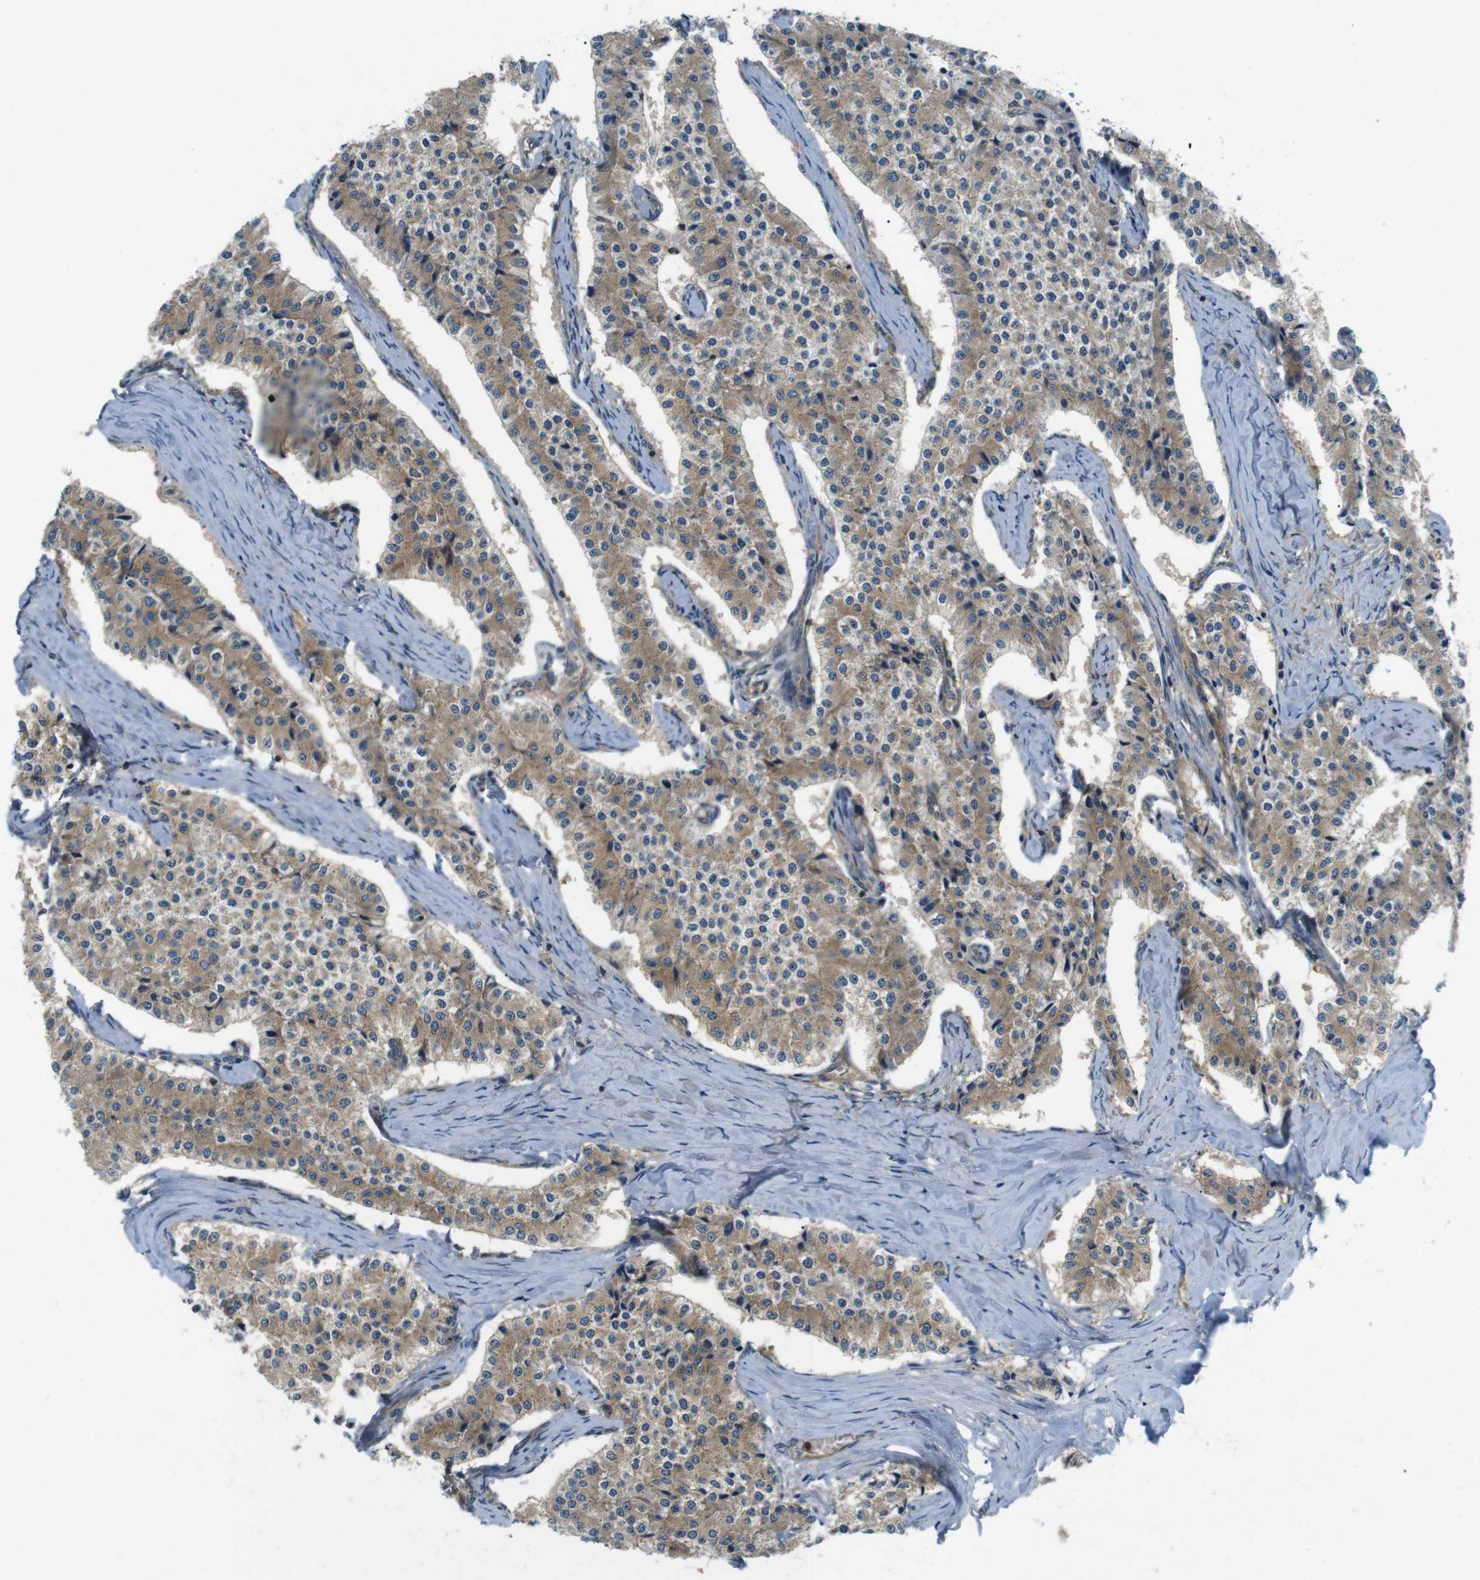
{"staining": {"intensity": "weak", "quantity": ">75%", "location": "cytoplasmic/membranous"}, "tissue": "carcinoid", "cell_type": "Tumor cells", "image_type": "cancer", "snomed": [{"axis": "morphology", "description": "Carcinoid, malignant, NOS"}, {"axis": "topography", "description": "Colon"}], "caption": "Human carcinoid stained for a protein (brown) demonstrates weak cytoplasmic/membranous positive positivity in about >75% of tumor cells.", "gene": "TSC1", "patient": {"sex": "female", "age": 52}}